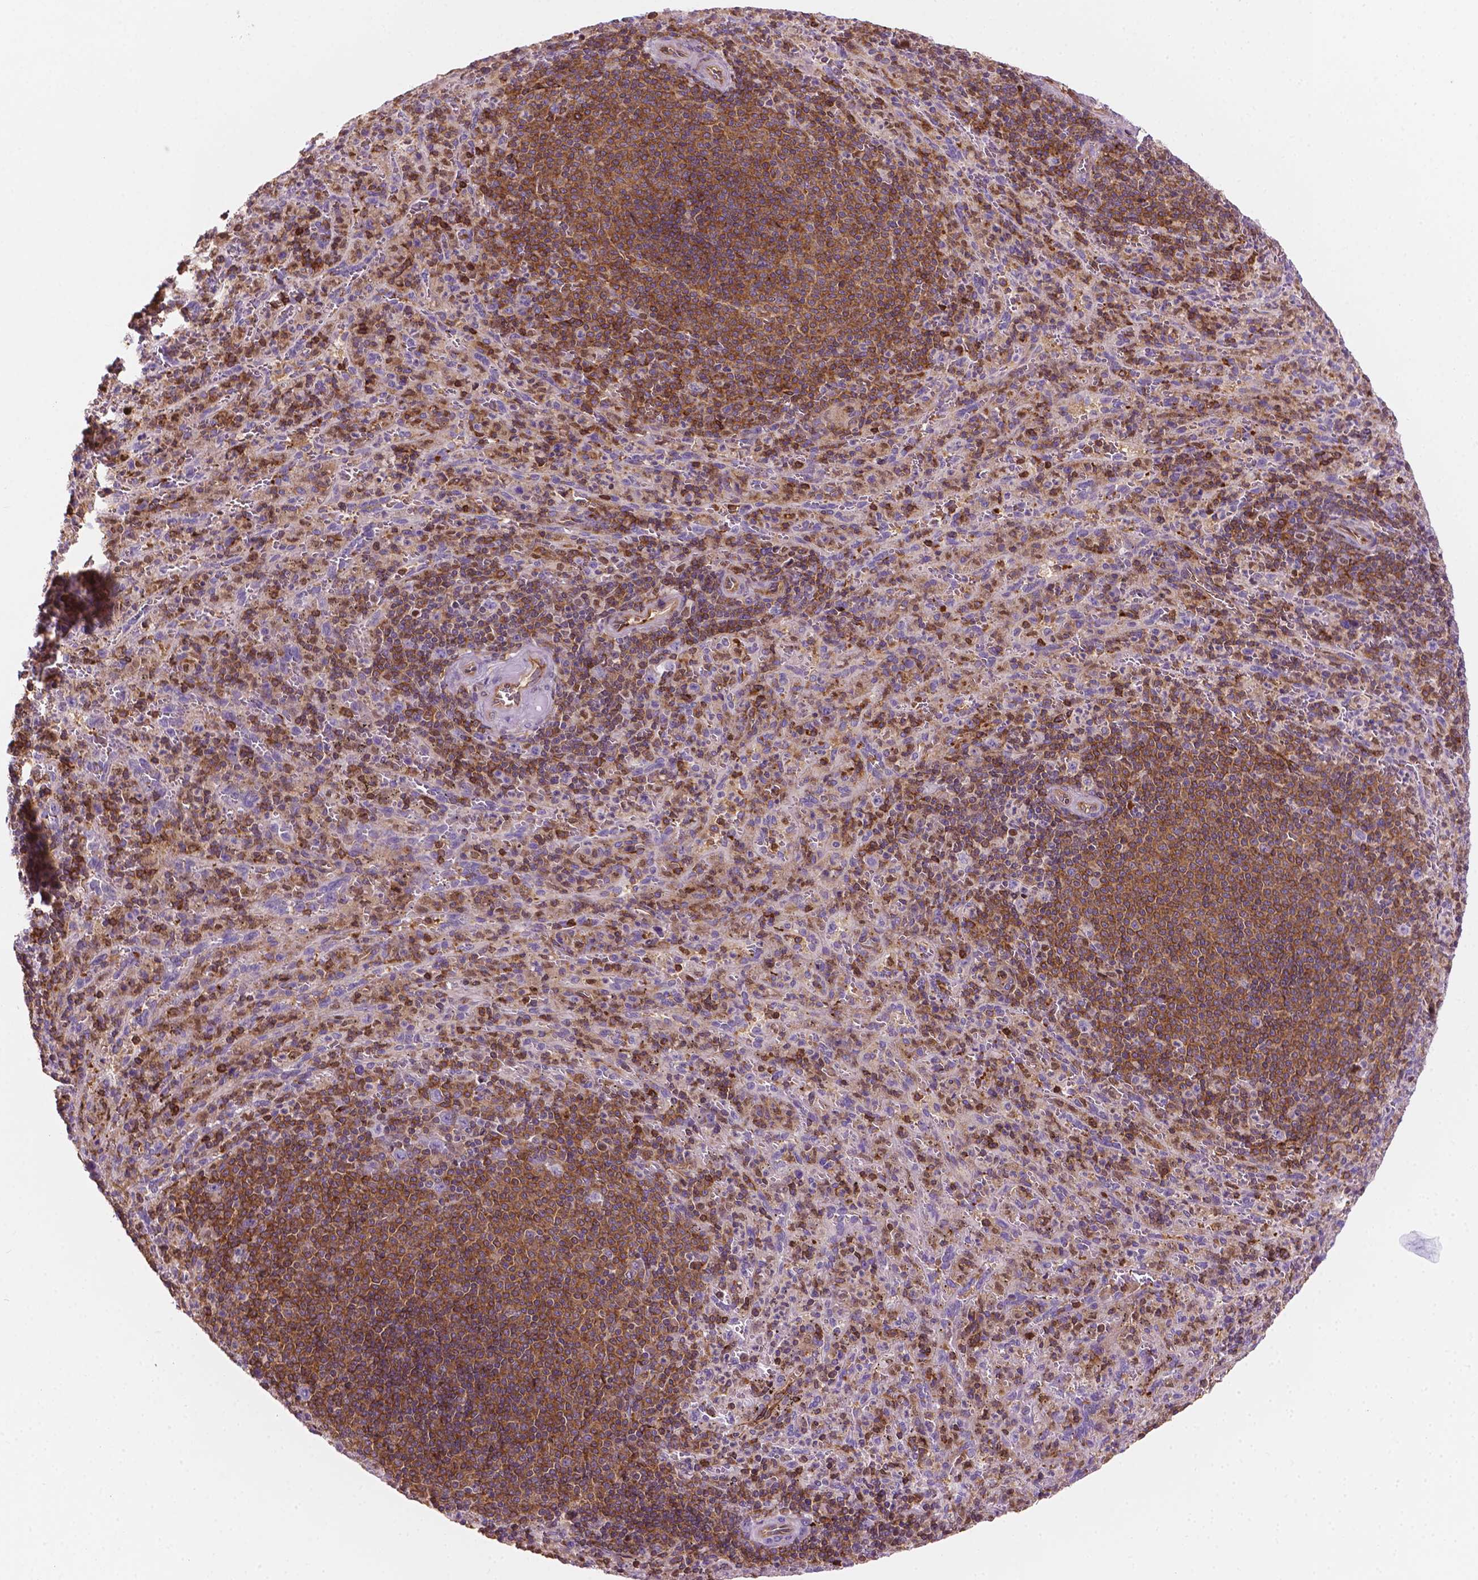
{"staining": {"intensity": "moderate", "quantity": ">75%", "location": "cytoplasmic/membranous"}, "tissue": "spleen", "cell_type": "Cells in red pulp", "image_type": "normal", "snomed": [{"axis": "morphology", "description": "Normal tissue, NOS"}, {"axis": "topography", "description": "Spleen"}], "caption": "Human spleen stained for a protein (brown) exhibits moderate cytoplasmic/membranous positive expression in approximately >75% of cells in red pulp.", "gene": "DCN", "patient": {"sex": "male", "age": 57}}